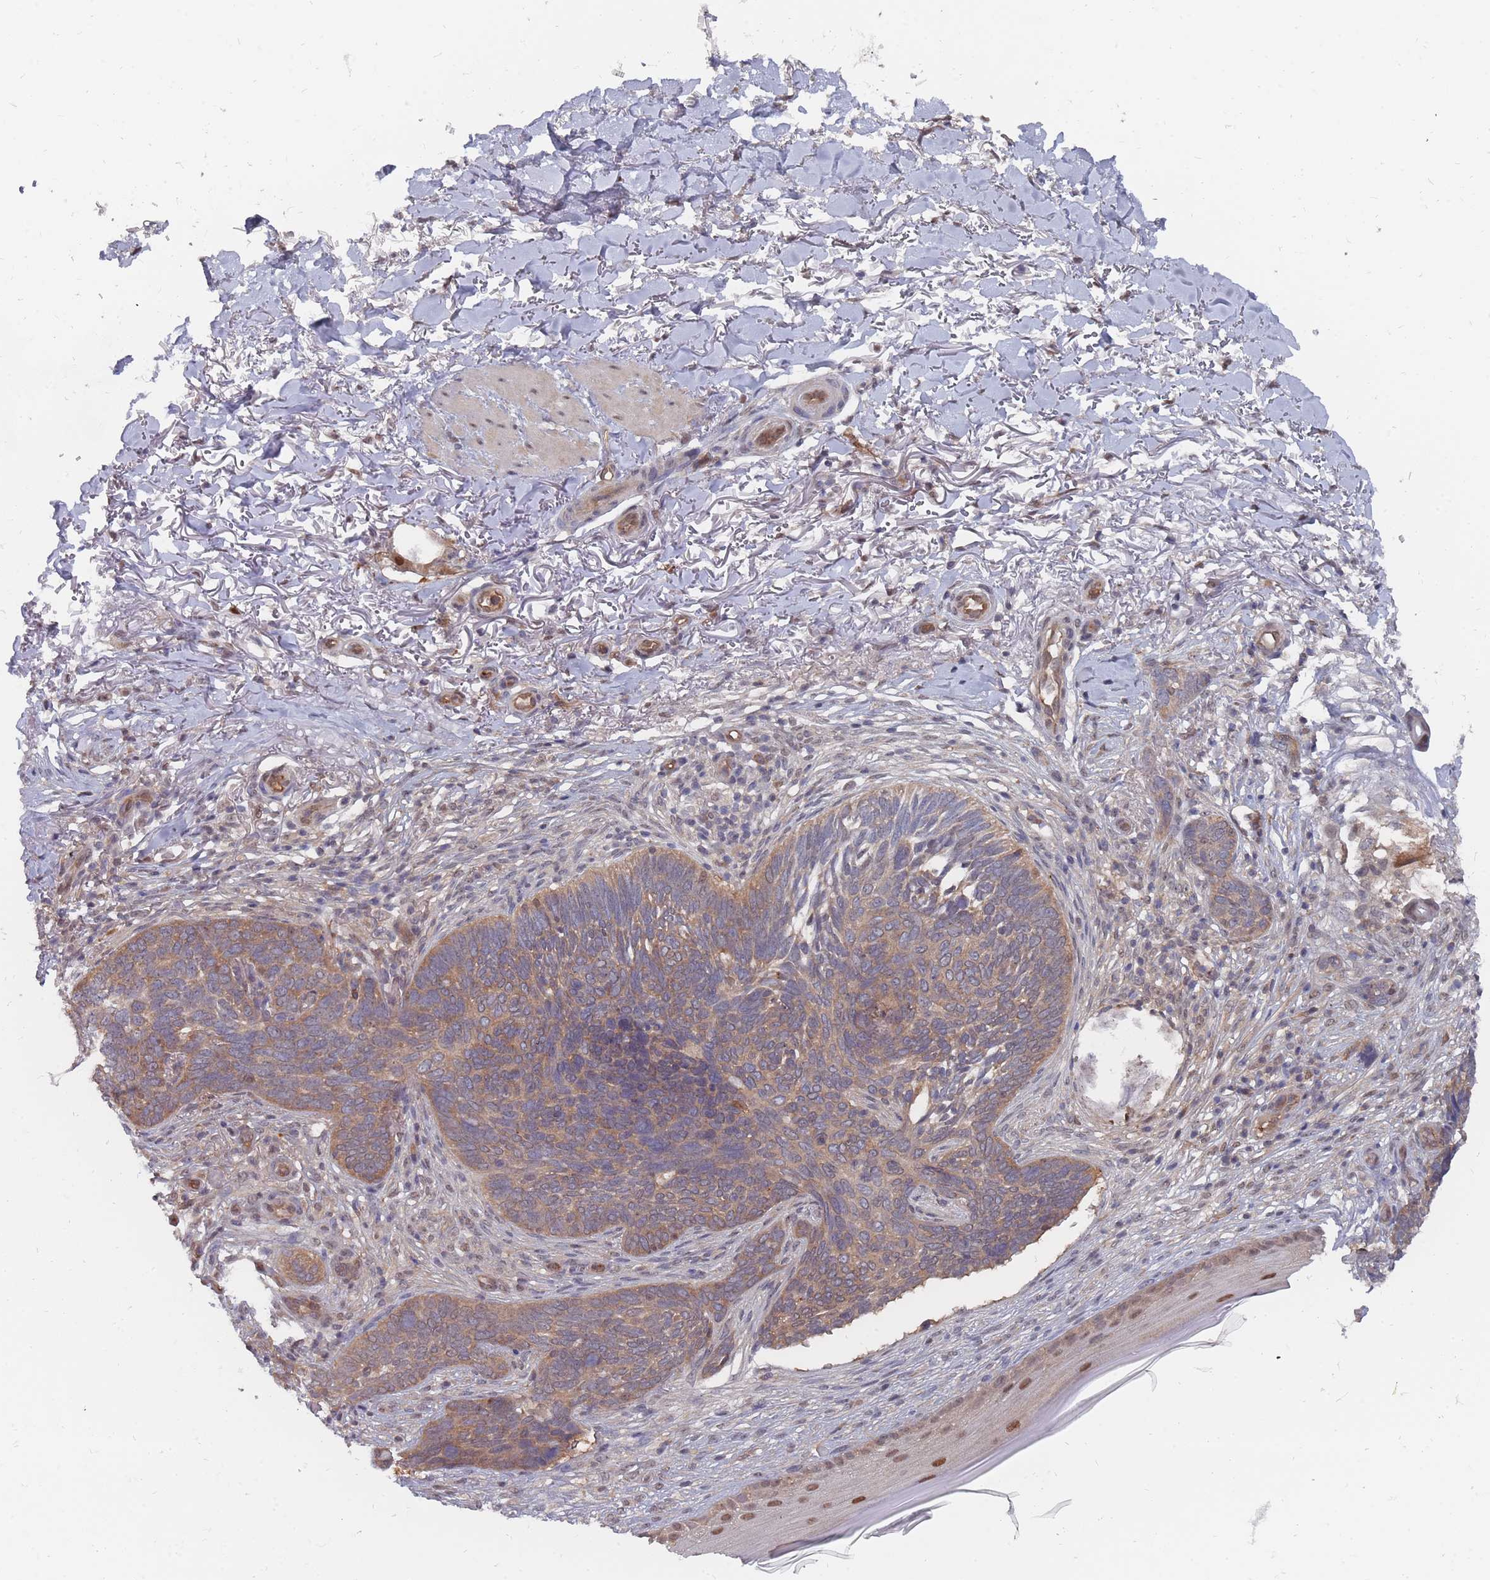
{"staining": {"intensity": "moderate", "quantity": ">75%", "location": "cytoplasmic/membranous"}, "tissue": "skin cancer", "cell_type": "Tumor cells", "image_type": "cancer", "snomed": [{"axis": "morphology", "description": "Normal tissue, NOS"}, {"axis": "morphology", "description": "Basal cell carcinoma"}, {"axis": "topography", "description": "Skin"}], "caption": "A high-resolution photomicrograph shows immunohistochemistry staining of basal cell carcinoma (skin), which displays moderate cytoplasmic/membranous staining in approximately >75% of tumor cells.", "gene": "NKD1", "patient": {"sex": "female", "age": 67}}